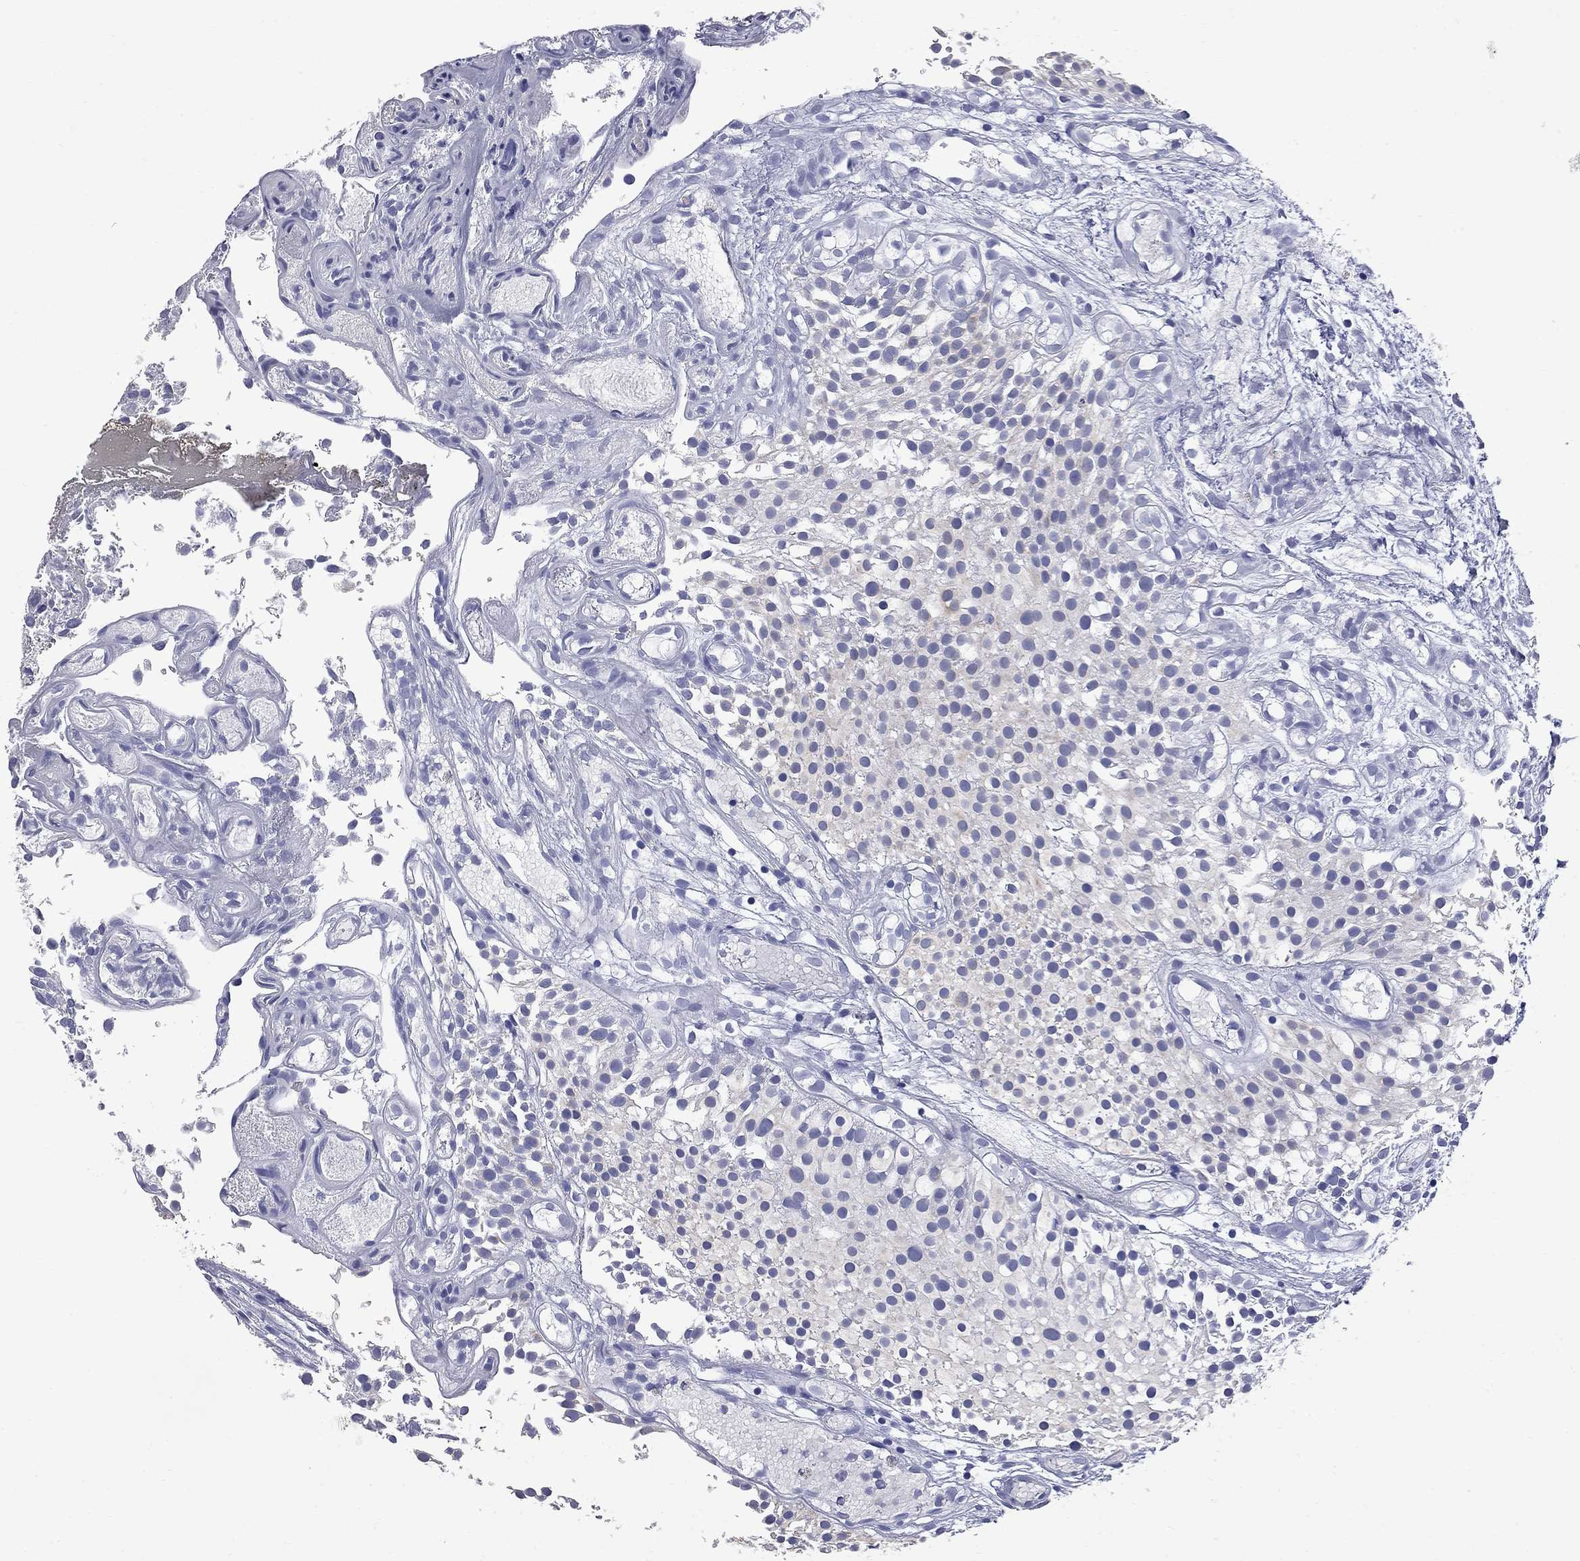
{"staining": {"intensity": "negative", "quantity": "none", "location": "none"}, "tissue": "urothelial cancer", "cell_type": "Tumor cells", "image_type": "cancer", "snomed": [{"axis": "morphology", "description": "Urothelial carcinoma, Low grade"}, {"axis": "topography", "description": "Urinary bladder"}], "caption": "The immunohistochemistry (IHC) histopathology image has no significant expression in tumor cells of urothelial cancer tissue.", "gene": "FAM221B", "patient": {"sex": "male", "age": 79}}